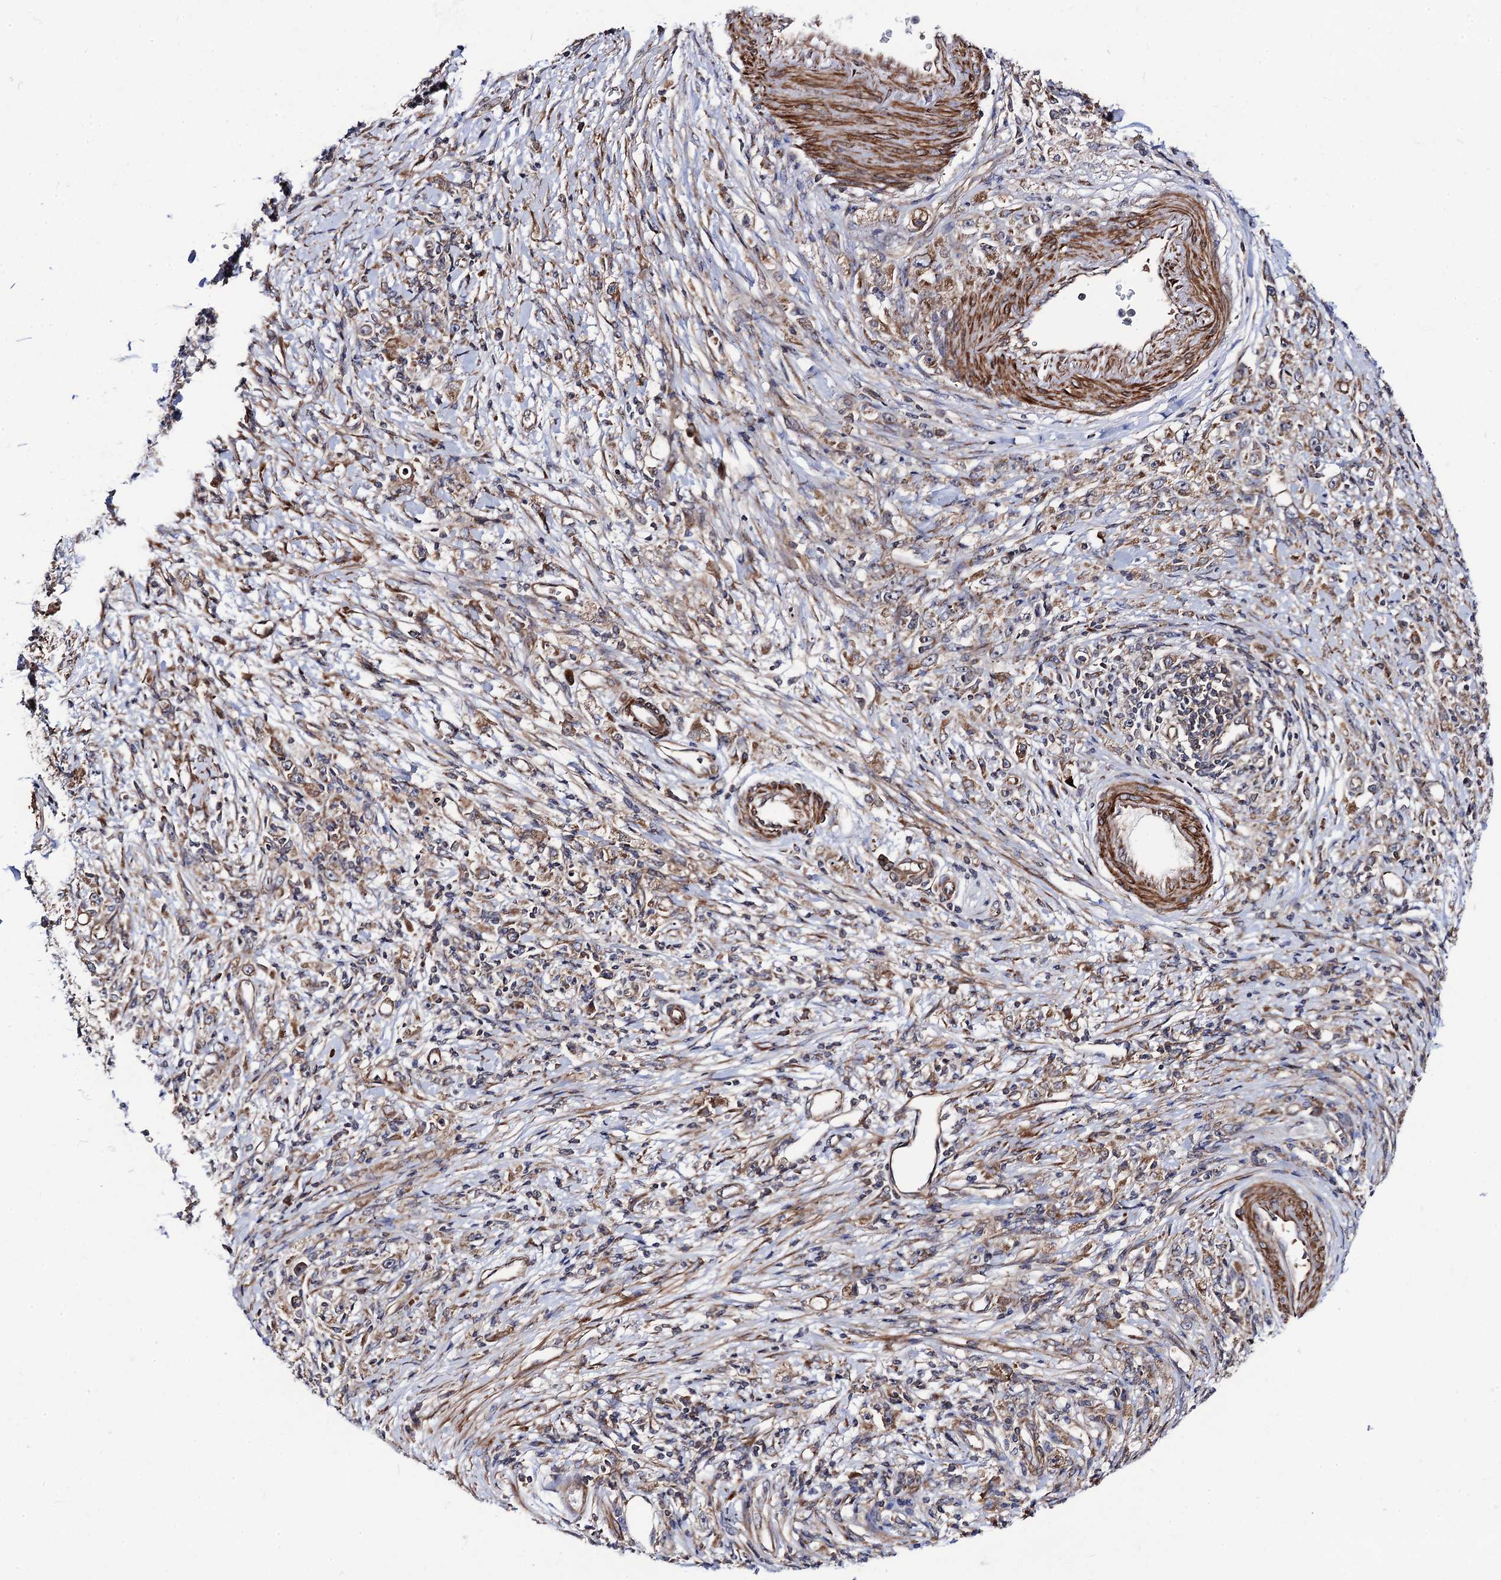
{"staining": {"intensity": "weak", "quantity": ">75%", "location": "cytoplasmic/membranous"}, "tissue": "stomach cancer", "cell_type": "Tumor cells", "image_type": "cancer", "snomed": [{"axis": "morphology", "description": "Adenocarcinoma, NOS"}, {"axis": "topography", "description": "Stomach"}], "caption": "A high-resolution image shows IHC staining of stomach adenocarcinoma, which displays weak cytoplasmic/membranous expression in about >75% of tumor cells.", "gene": "DYDC1", "patient": {"sex": "female", "age": 59}}